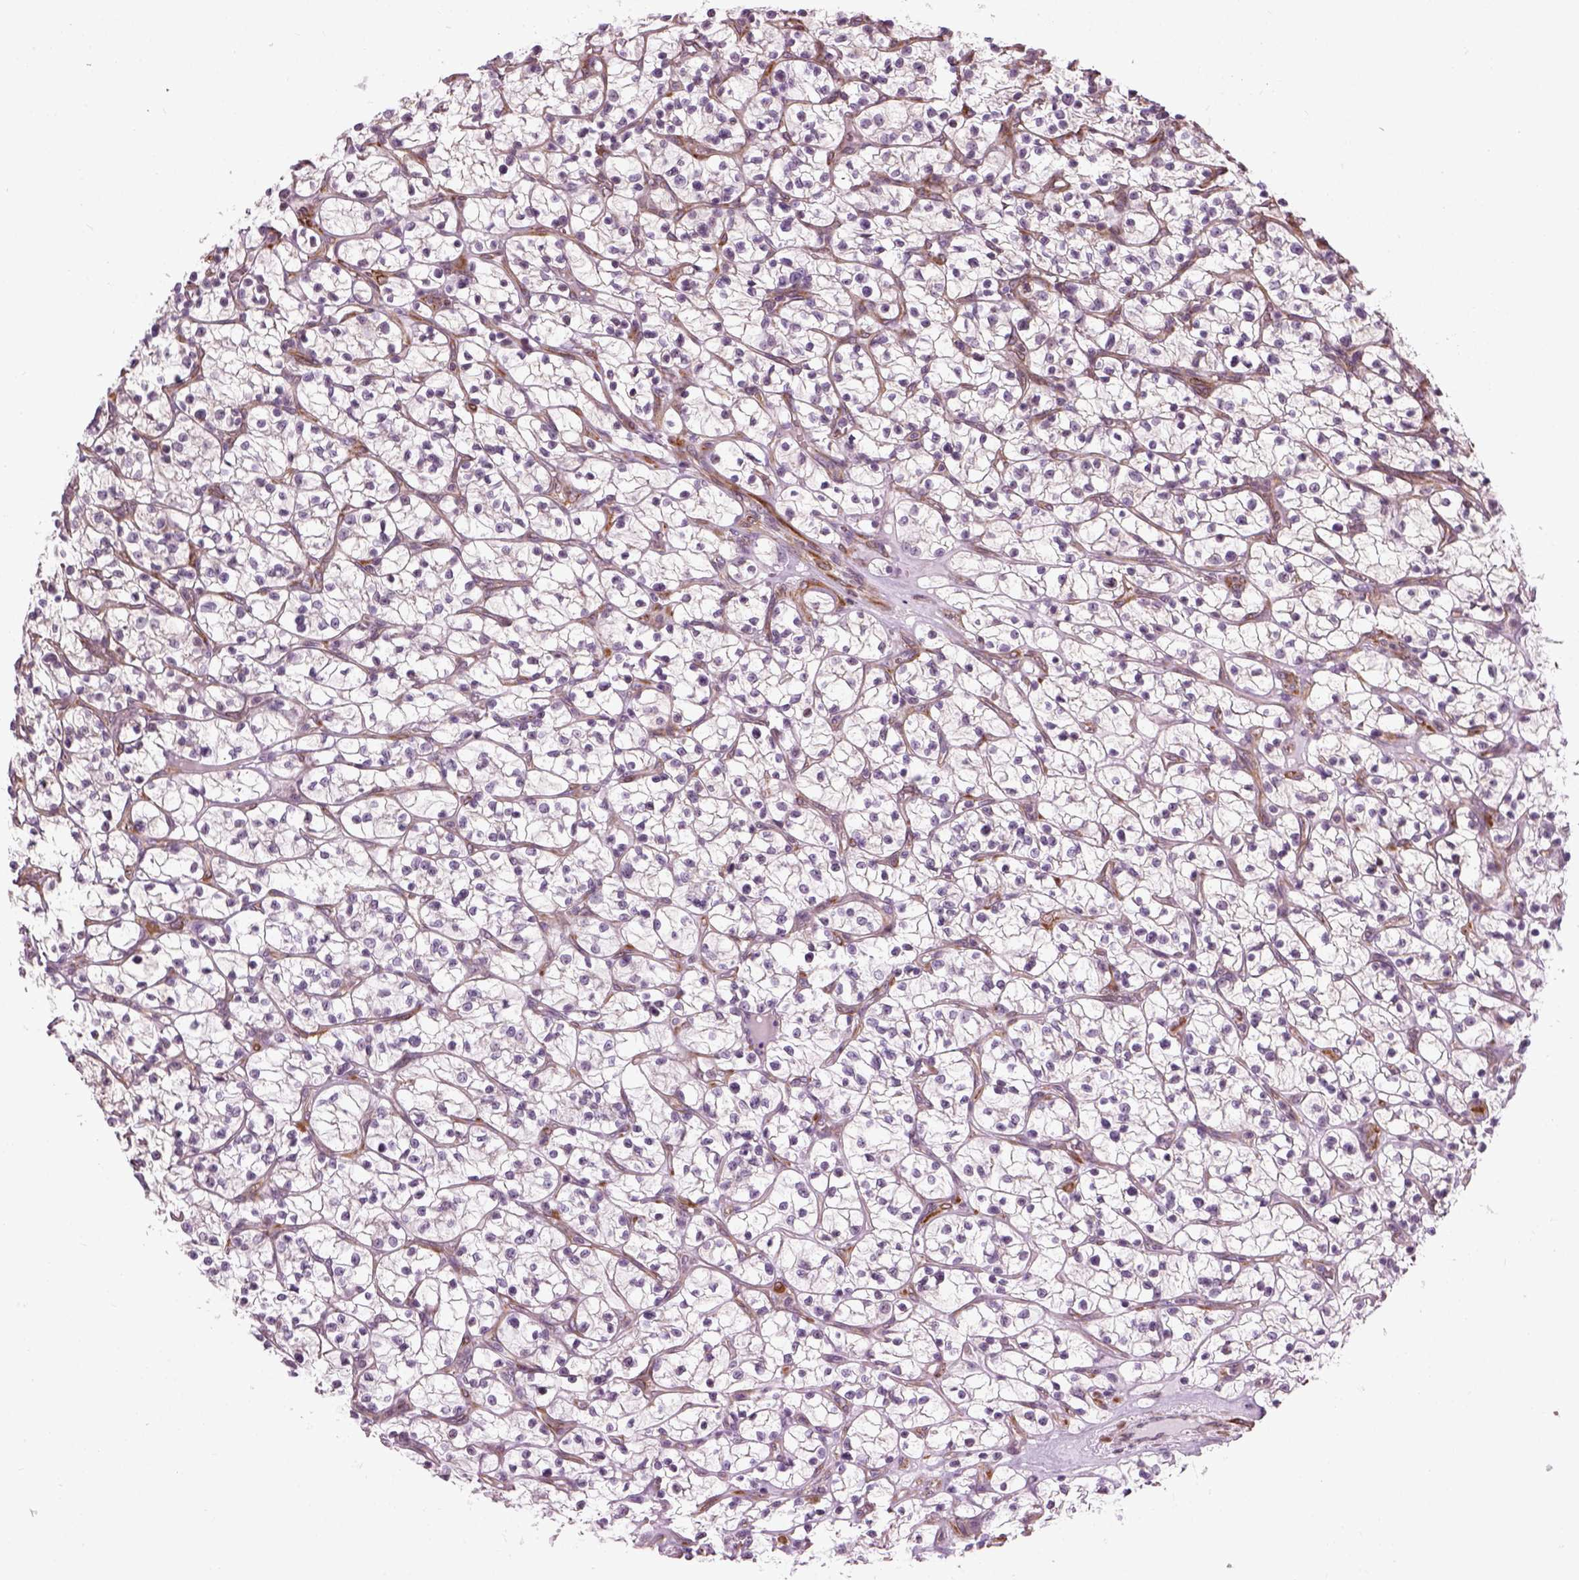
{"staining": {"intensity": "negative", "quantity": "none", "location": "none"}, "tissue": "renal cancer", "cell_type": "Tumor cells", "image_type": "cancer", "snomed": [{"axis": "morphology", "description": "Adenocarcinoma, NOS"}, {"axis": "topography", "description": "Kidney"}], "caption": "The immunohistochemistry photomicrograph has no significant staining in tumor cells of renal adenocarcinoma tissue.", "gene": "XK", "patient": {"sex": "female", "age": 64}}